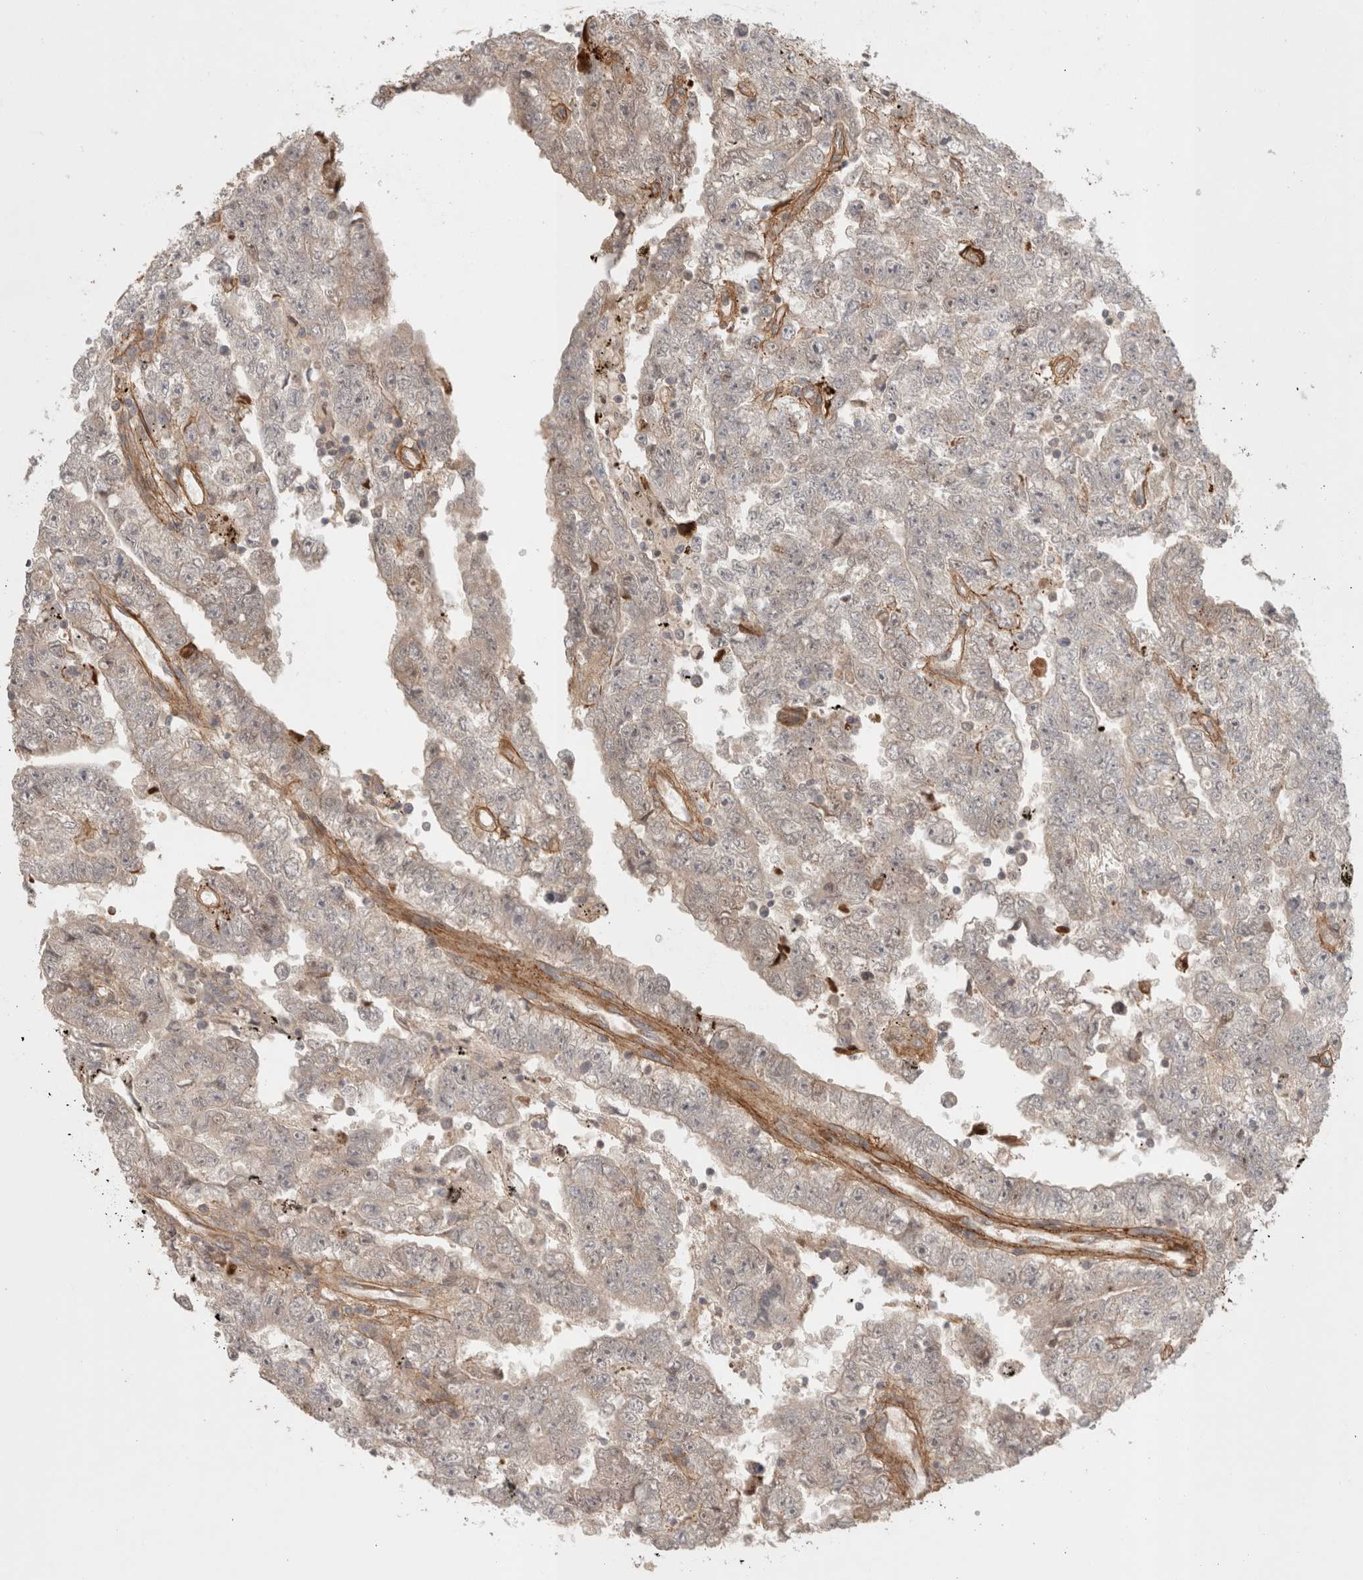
{"staining": {"intensity": "negative", "quantity": "none", "location": "none"}, "tissue": "testis cancer", "cell_type": "Tumor cells", "image_type": "cancer", "snomed": [{"axis": "morphology", "description": "Carcinoma, Embryonal, NOS"}, {"axis": "topography", "description": "Testis"}], "caption": "High magnification brightfield microscopy of embryonal carcinoma (testis) stained with DAB (3,3'-diaminobenzidine) (brown) and counterstained with hematoxylin (blue): tumor cells show no significant staining.", "gene": "HSPG2", "patient": {"sex": "male", "age": 25}}